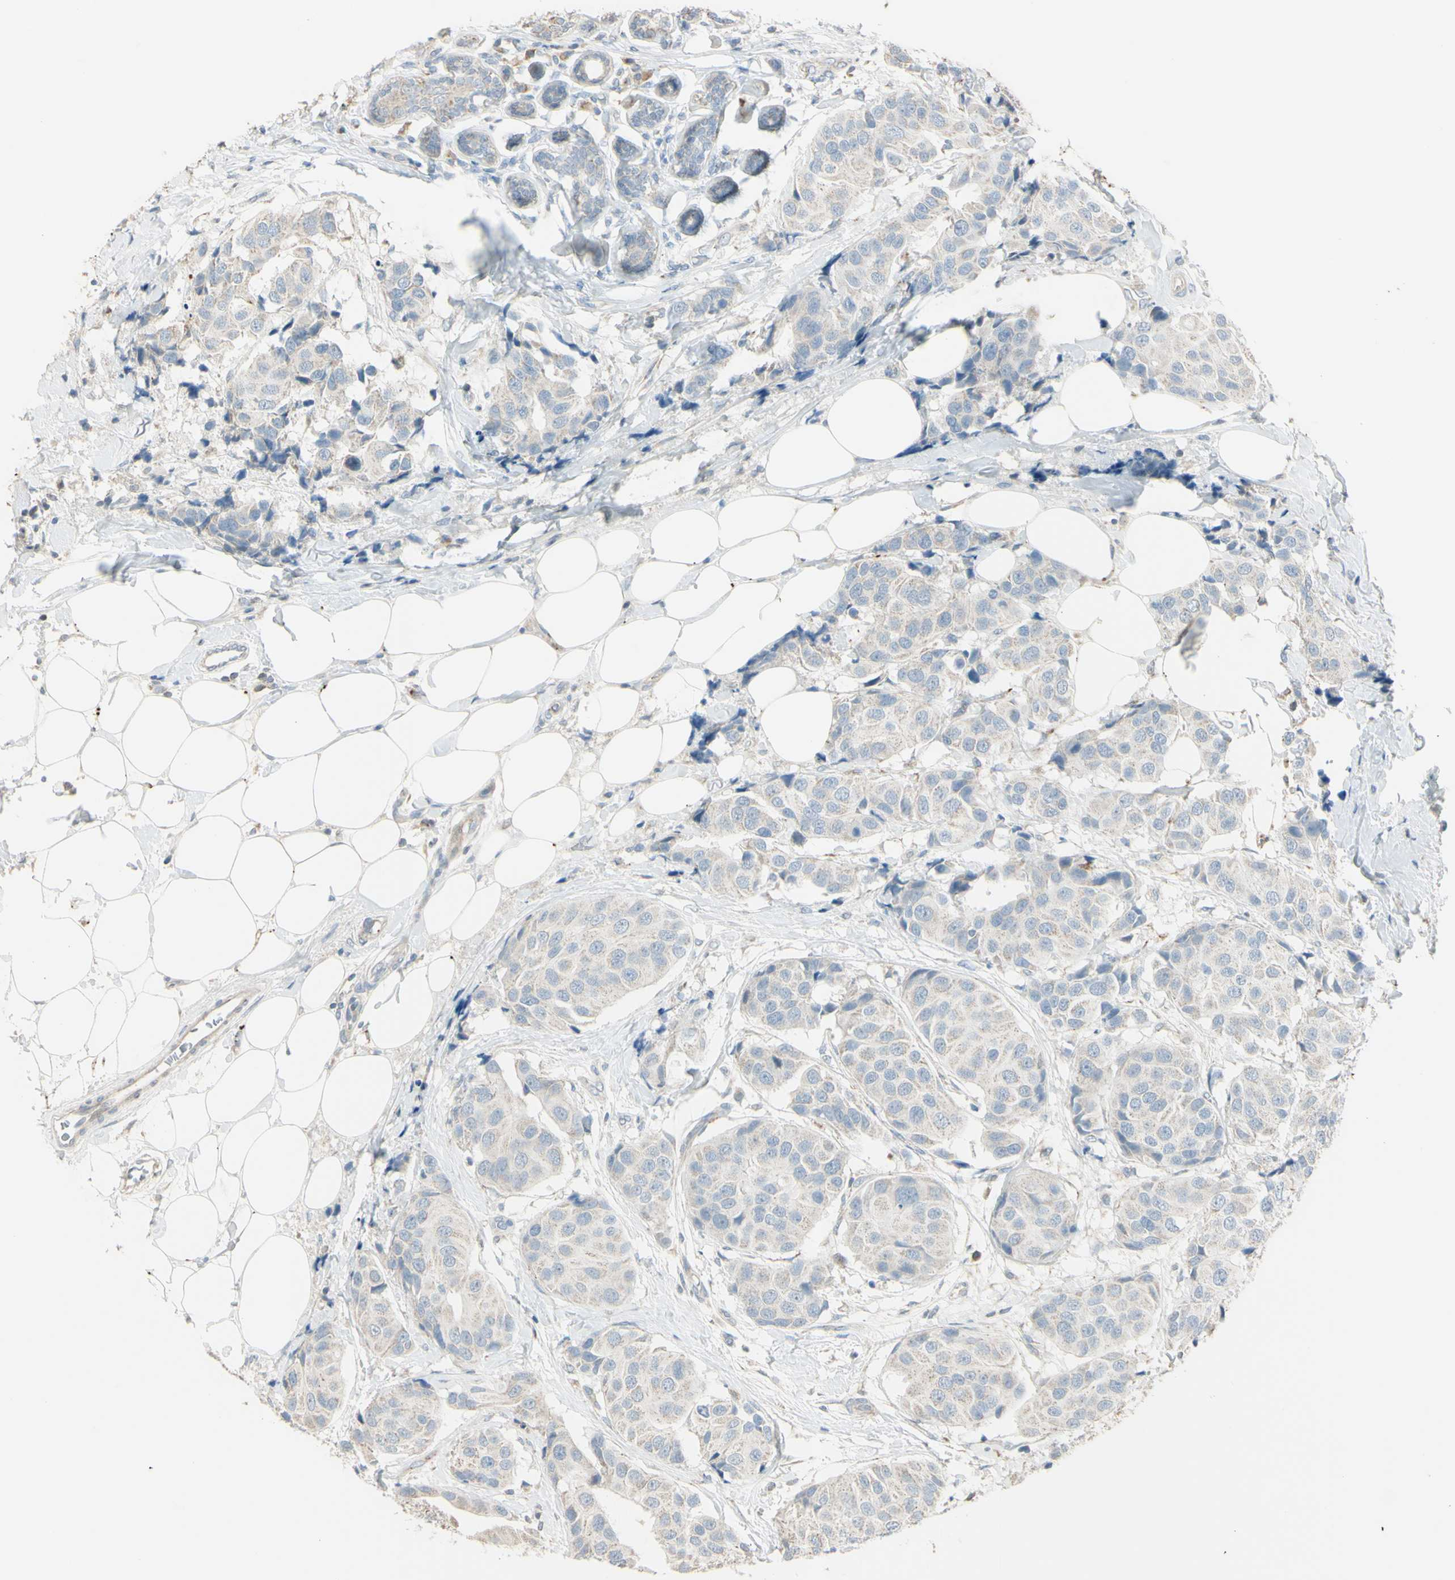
{"staining": {"intensity": "weak", "quantity": "25%-75%", "location": "cytoplasmic/membranous"}, "tissue": "breast cancer", "cell_type": "Tumor cells", "image_type": "cancer", "snomed": [{"axis": "morphology", "description": "Normal tissue, NOS"}, {"axis": "morphology", "description": "Duct carcinoma"}, {"axis": "topography", "description": "Breast"}], "caption": "Human breast cancer stained for a protein (brown) reveals weak cytoplasmic/membranous positive expression in about 25%-75% of tumor cells.", "gene": "ANGPTL1", "patient": {"sex": "female", "age": 39}}